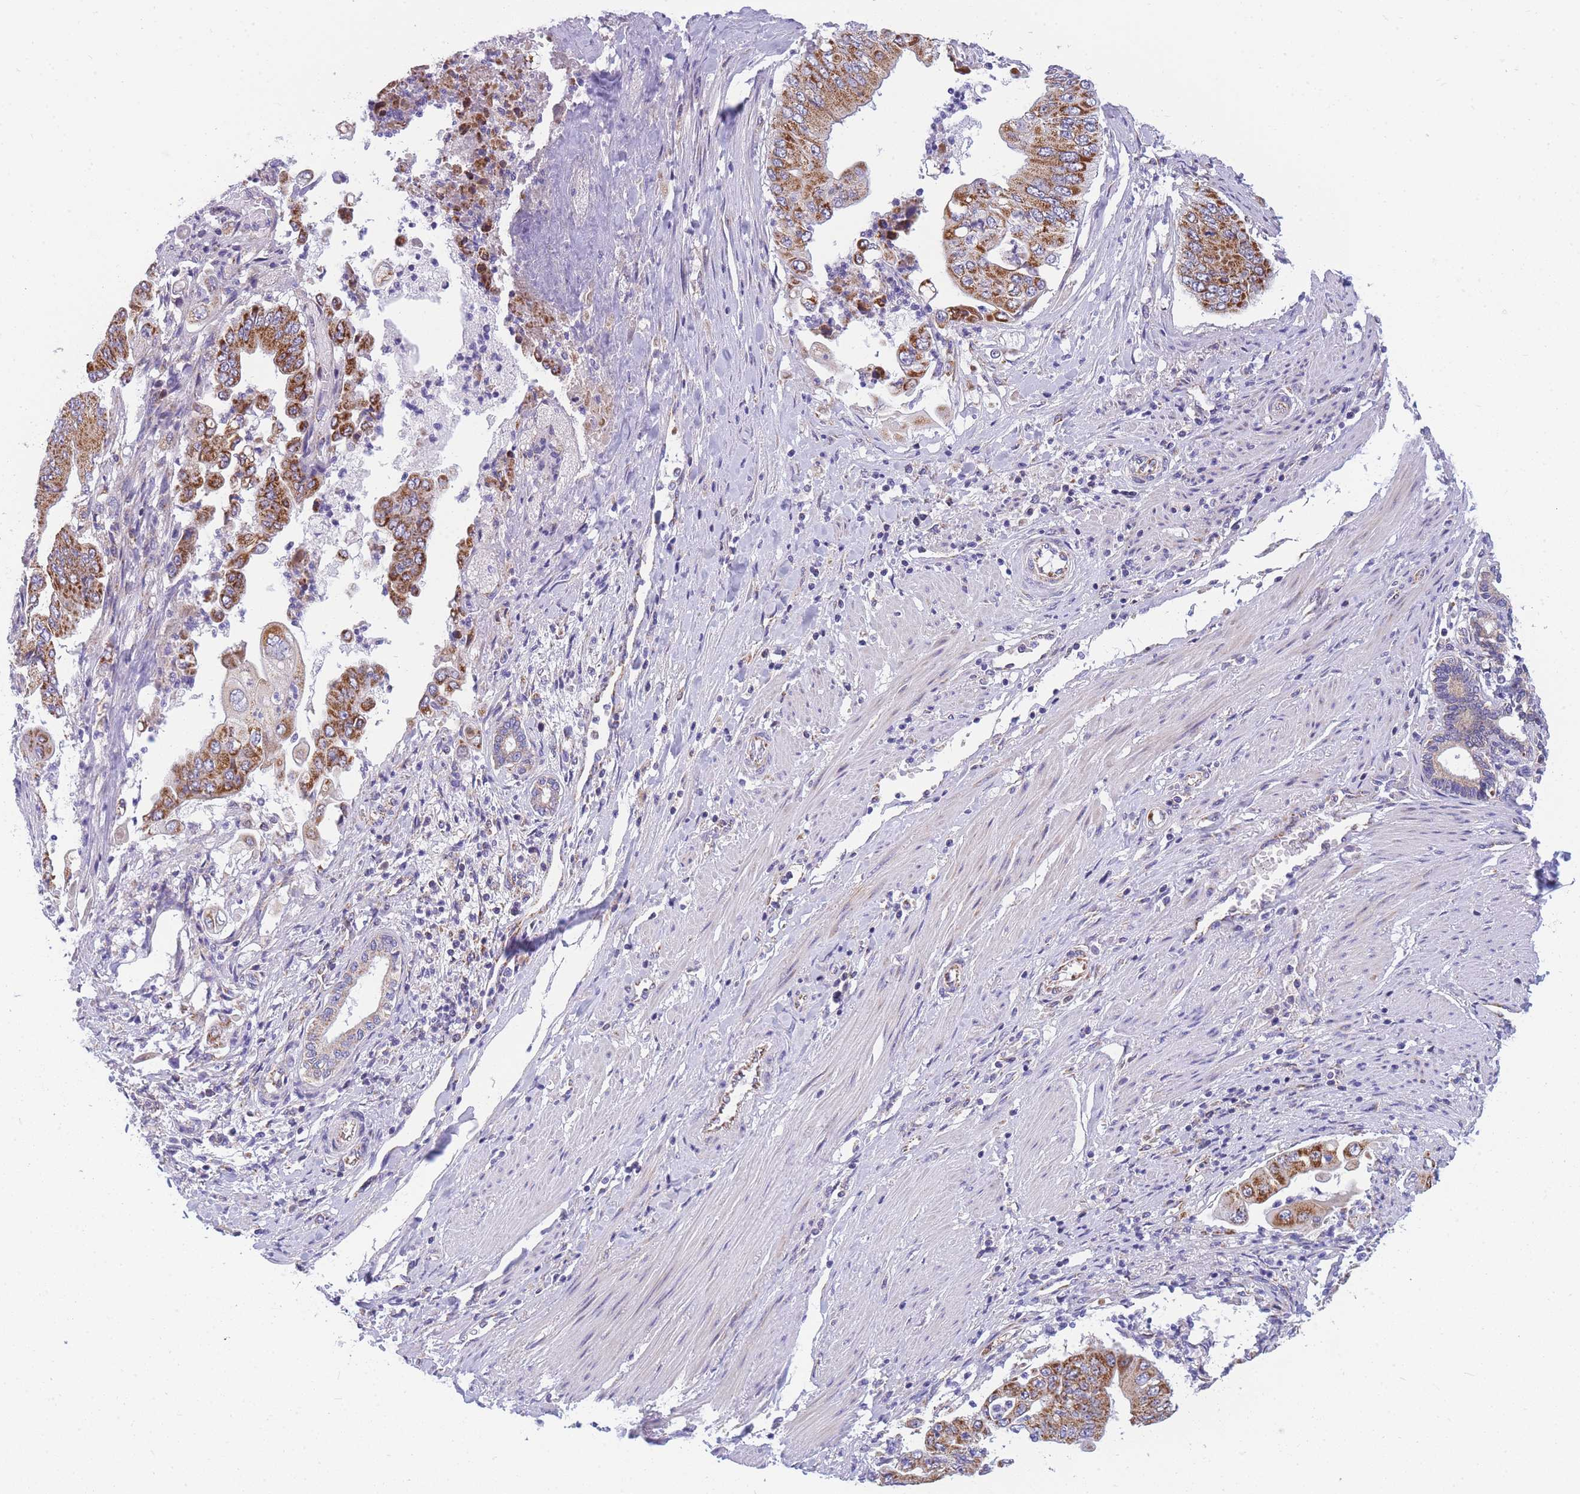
{"staining": {"intensity": "strong", "quantity": ">75%", "location": "cytoplasmic/membranous"}, "tissue": "pancreatic cancer", "cell_type": "Tumor cells", "image_type": "cancer", "snomed": [{"axis": "morphology", "description": "Adenocarcinoma, NOS"}, {"axis": "topography", "description": "Pancreas"}], "caption": "The image demonstrates staining of adenocarcinoma (pancreatic), revealing strong cytoplasmic/membranous protein expression (brown color) within tumor cells.", "gene": "MRPS11", "patient": {"sex": "female", "age": 77}}